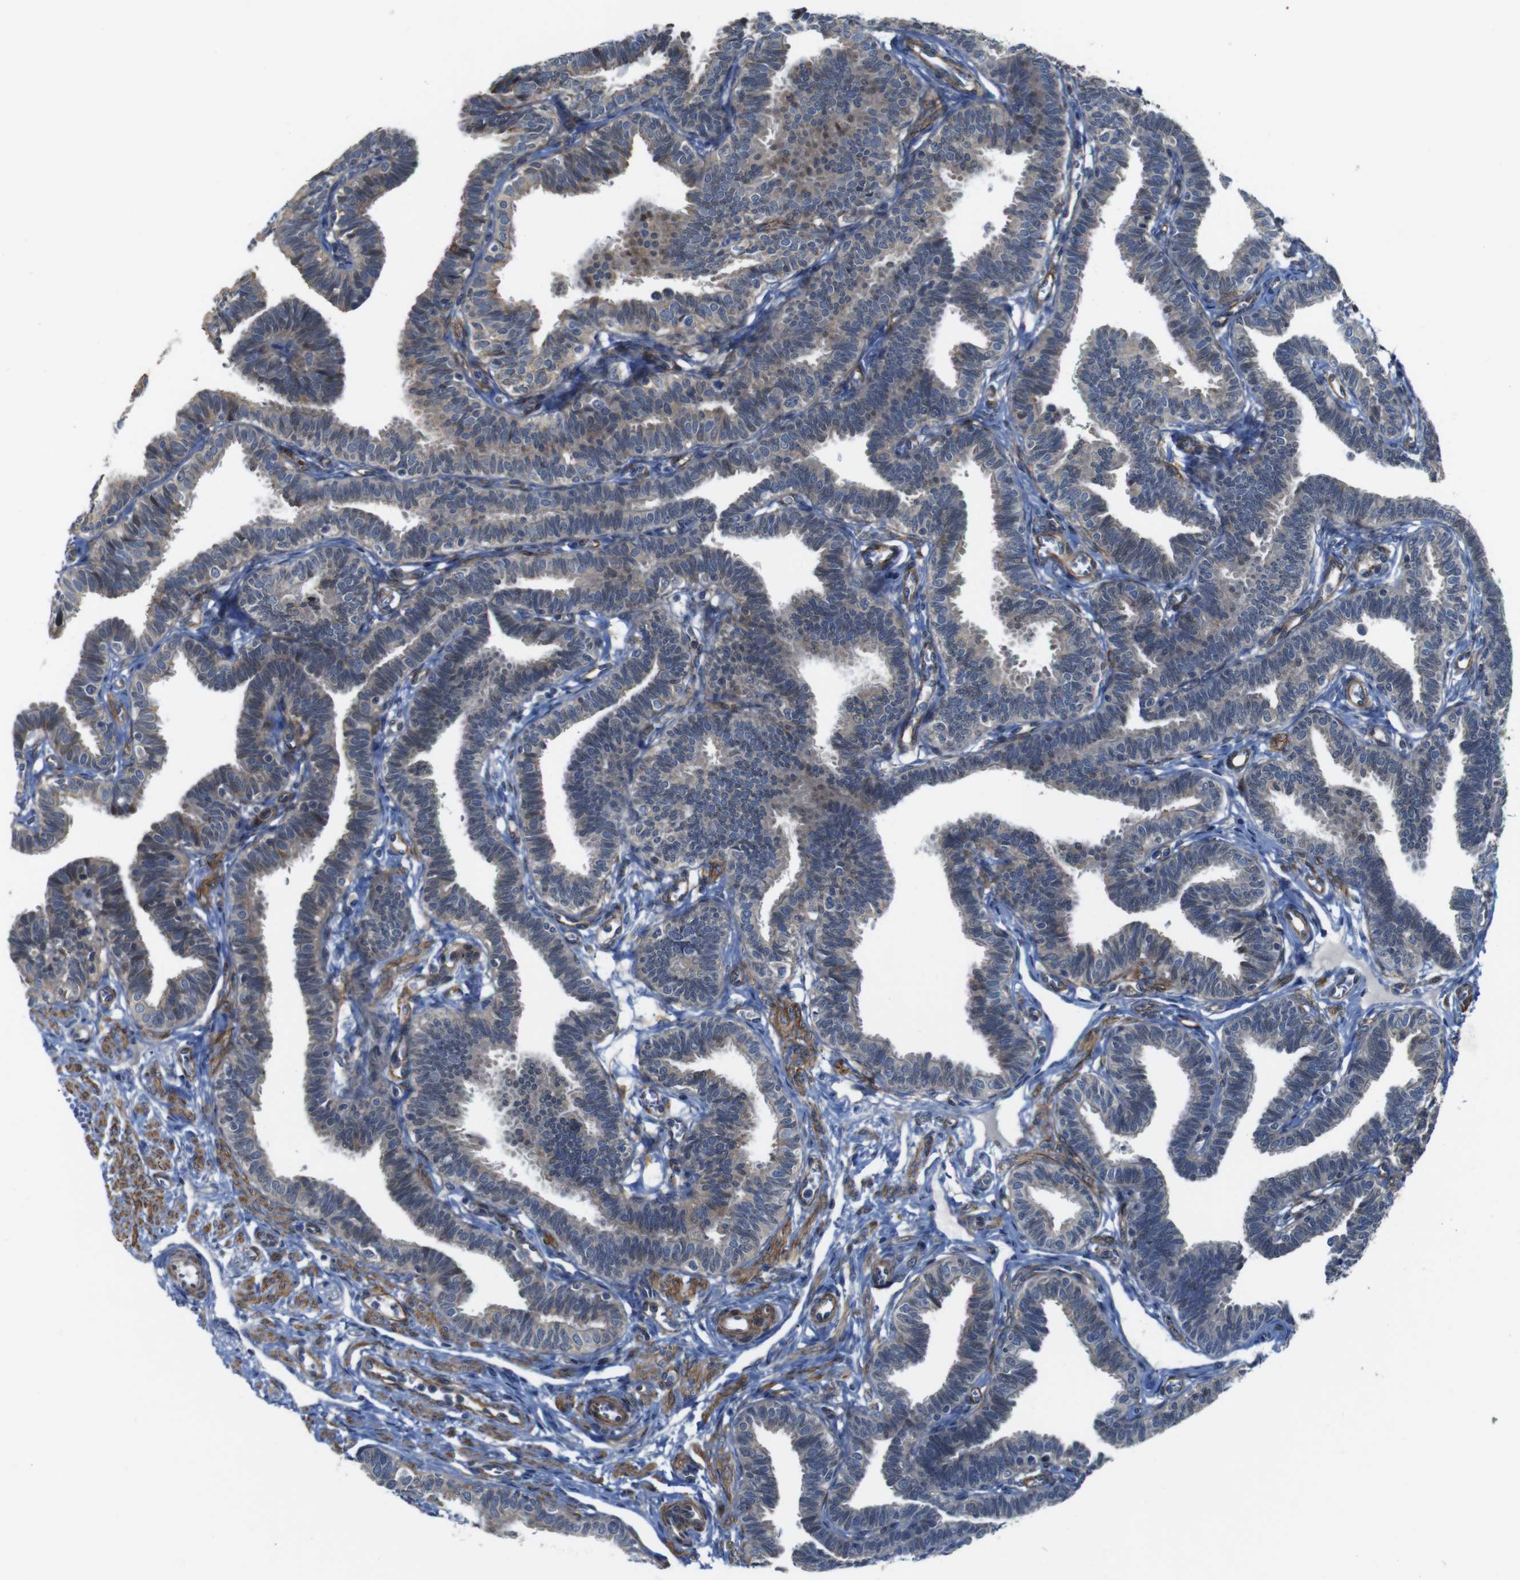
{"staining": {"intensity": "weak", "quantity": "25%-75%", "location": "cytoplasmic/membranous"}, "tissue": "fallopian tube", "cell_type": "Glandular cells", "image_type": "normal", "snomed": [{"axis": "morphology", "description": "Normal tissue, NOS"}, {"axis": "topography", "description": "Fallopian tube"}, {"axis": "topography", "description": "Ovary"}], "caption": "Weak cytoplasmic/membranous protein expression is appreciated in approximately 25%-75% of glandular cells in fallopian tube.", "gene": "GGT7", "patient": {"sex": "female", "age": 23}}